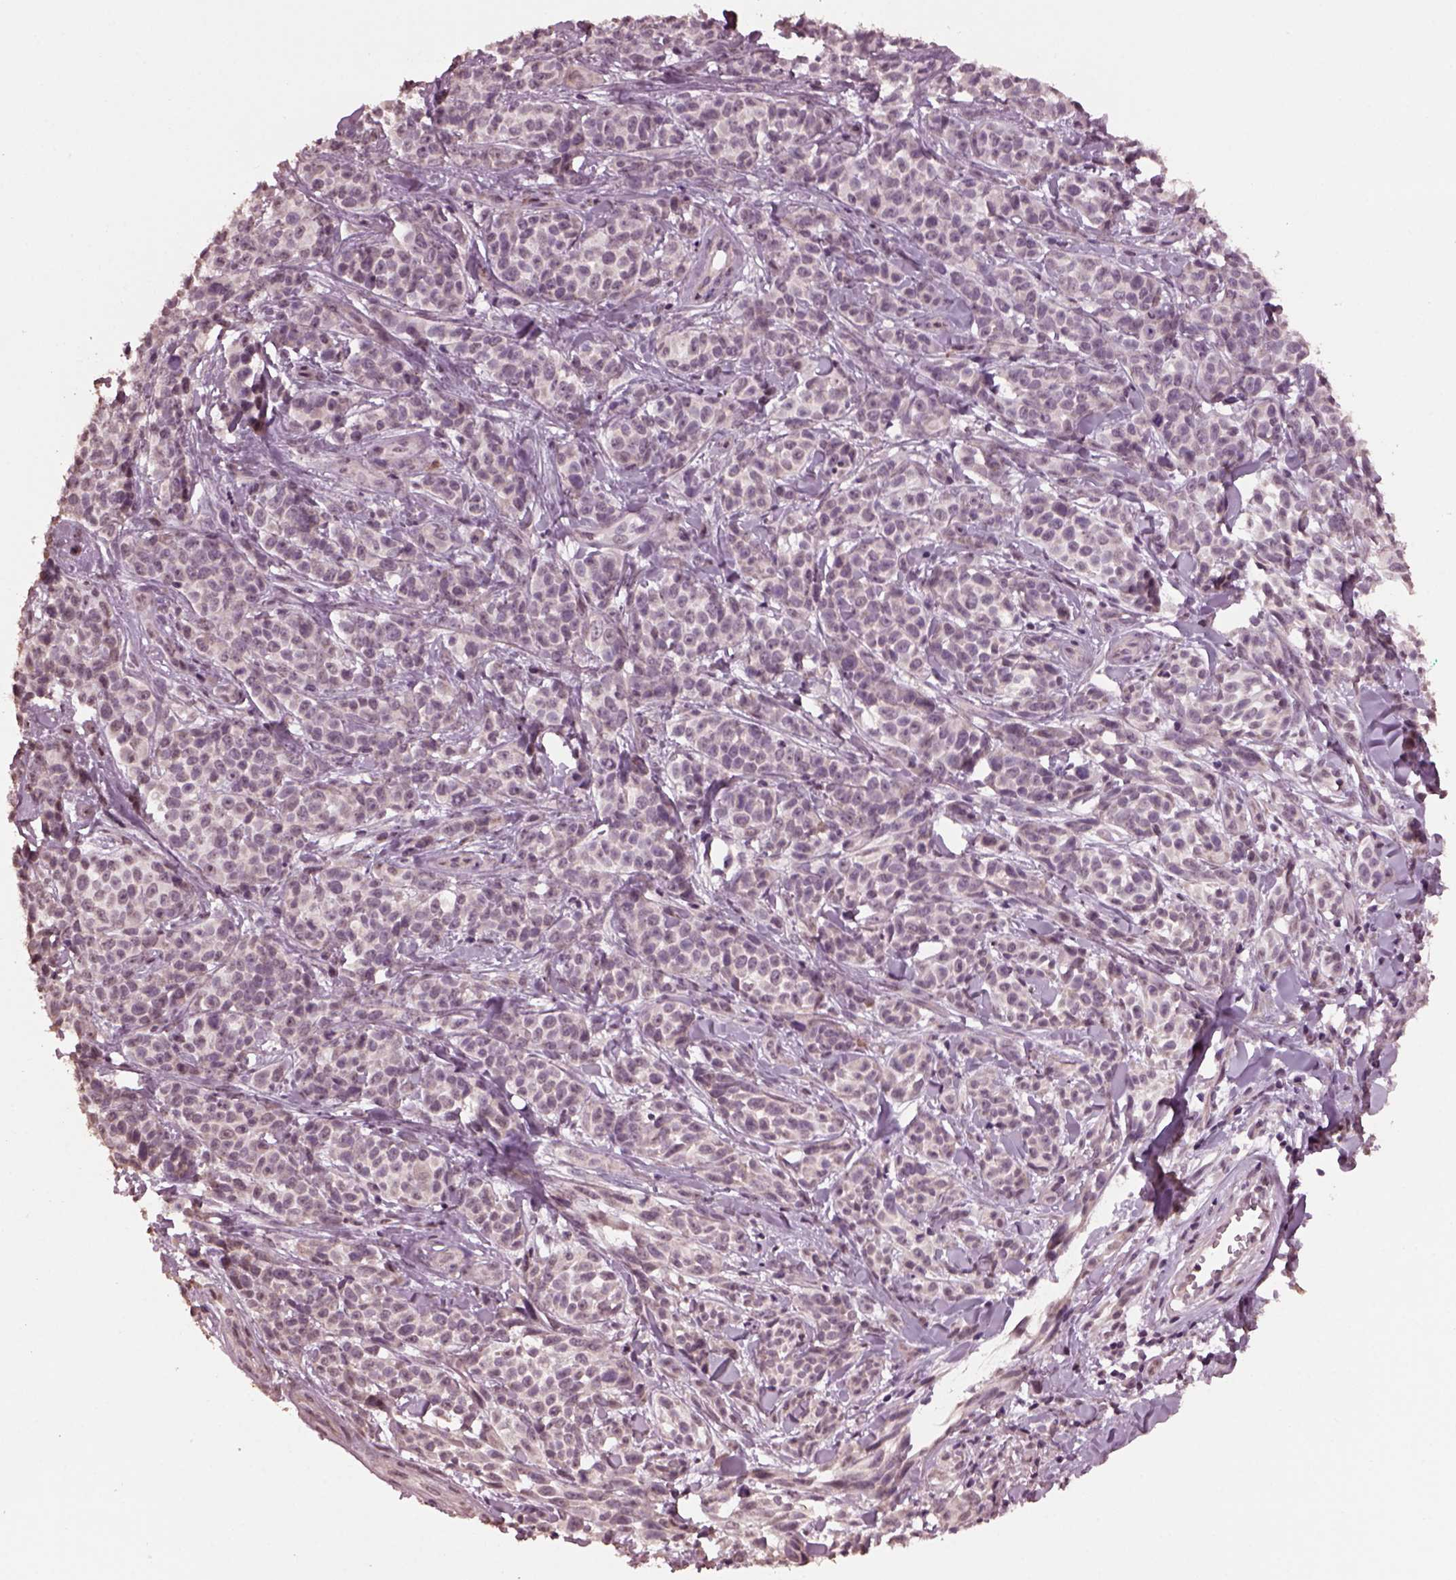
{"staining": {"intensity": "negative", "quantity": "none", "location": "none"}, "tissue": "melanoma", "cell_type": "Tumor cells", "image_type": "cancer", "snomed": [{"axis": "morphology", "description": "Malignant melanoma, NOS"}, {"axis": "topography", "description": "Skin"}], "caption": "Immunohistochemistry (IHC) of human melanoma displays no expression in tumor cells.", "gene": "IL18RAP", "patient": {"sex": "female", "age": 88}}